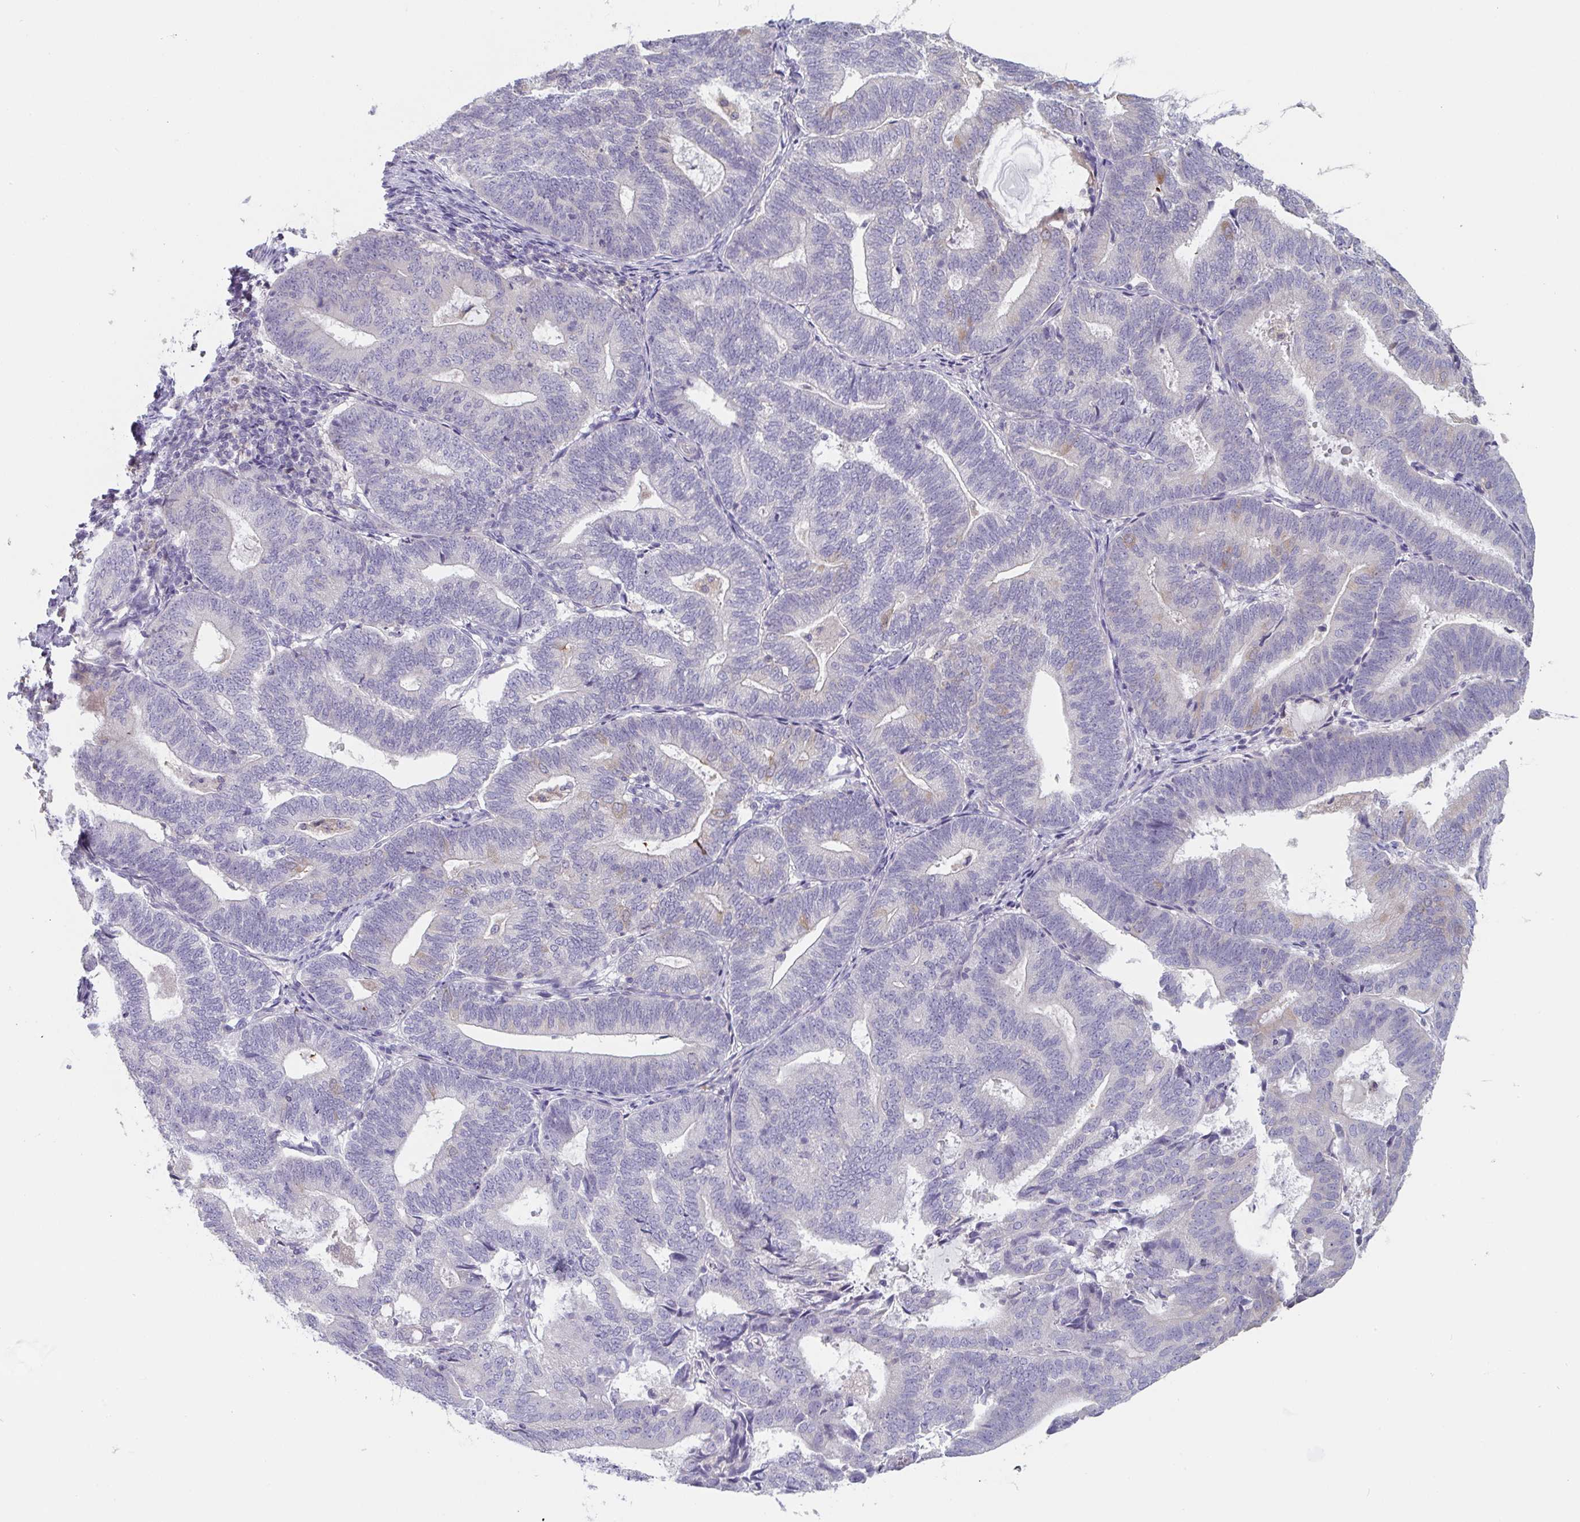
{"staining": {"intensity": "negative", "quantity": "none", "location": "none"}, "tissue": "endometrial cancer", "cell_type": "Tumor cells", "image_type": "cancer", "snomed": [{"axis": "morphology", "description": "Adenocarcinoma, NOS"}, {"axis": "topography", "description": "Endometrium"}], "caption": "Tumor cells show no significant expression in endometrial cancer (adenocarcinoma).", "gene": "PTPRD", "patient": {"sex": "female", "age": 70}}